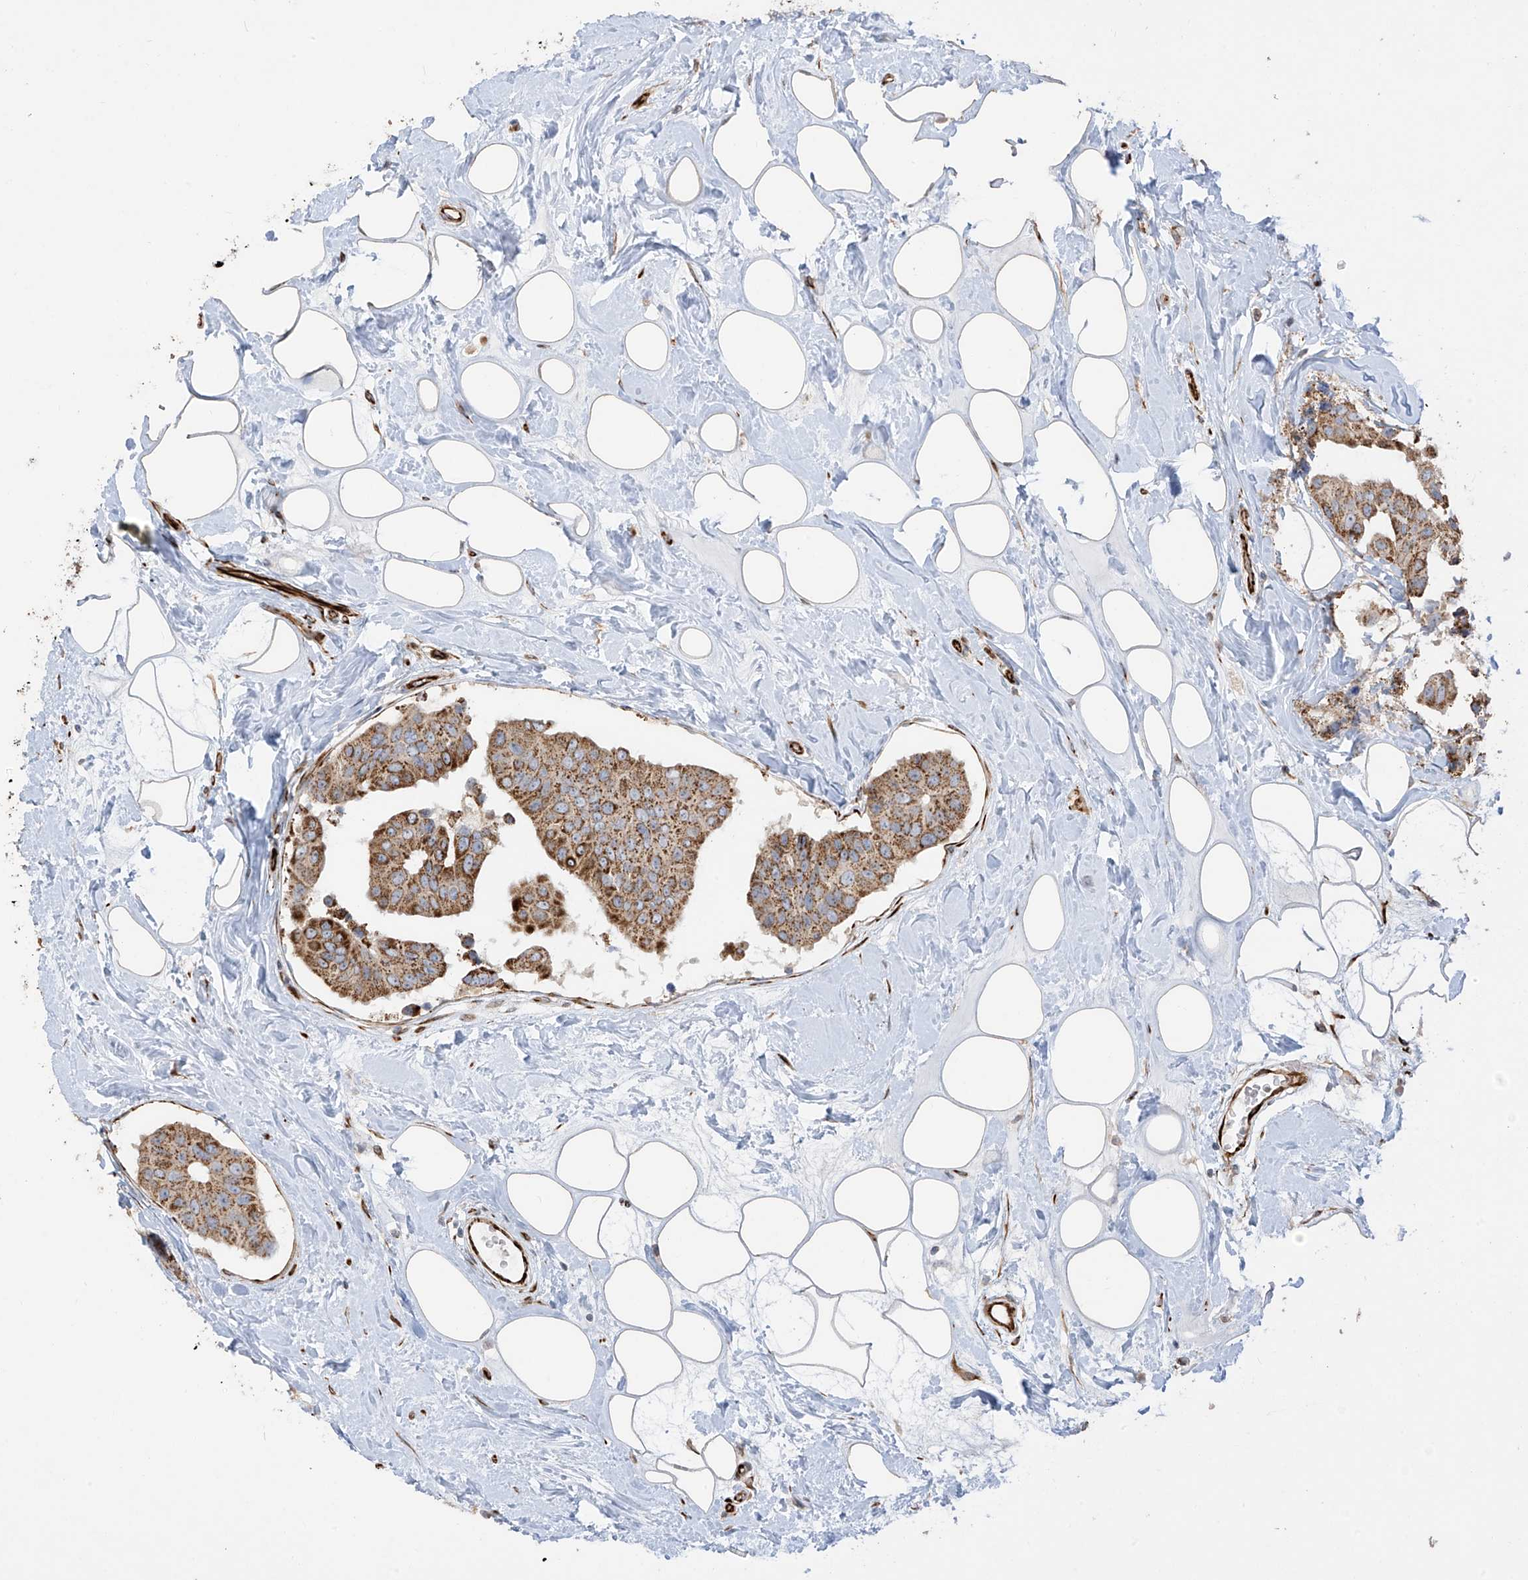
{"staining": {"intensity": "moderate", "quantity": ">75%", "location": "cytoplasmic/membranous"}, "tissue": "breast cancer", "cell_type": "Tumor cells", "image_type": "cancer", "snomed": [{"axis": "morphology", "description": "Normal tissue, NOS"}, {"axis": "morphology", "description": "Duct carcinoma"}, {"axis": "topography", "description": "Breast"}], "caption": "Breast invasive ductal carcinoma stained with a brown dye reveals moderate cytoplasmic/membranous positive positivity in approximately >75% of tumor cells.", "gene": "DCDC2", "patient": {"sex": "female", "age": 39}}